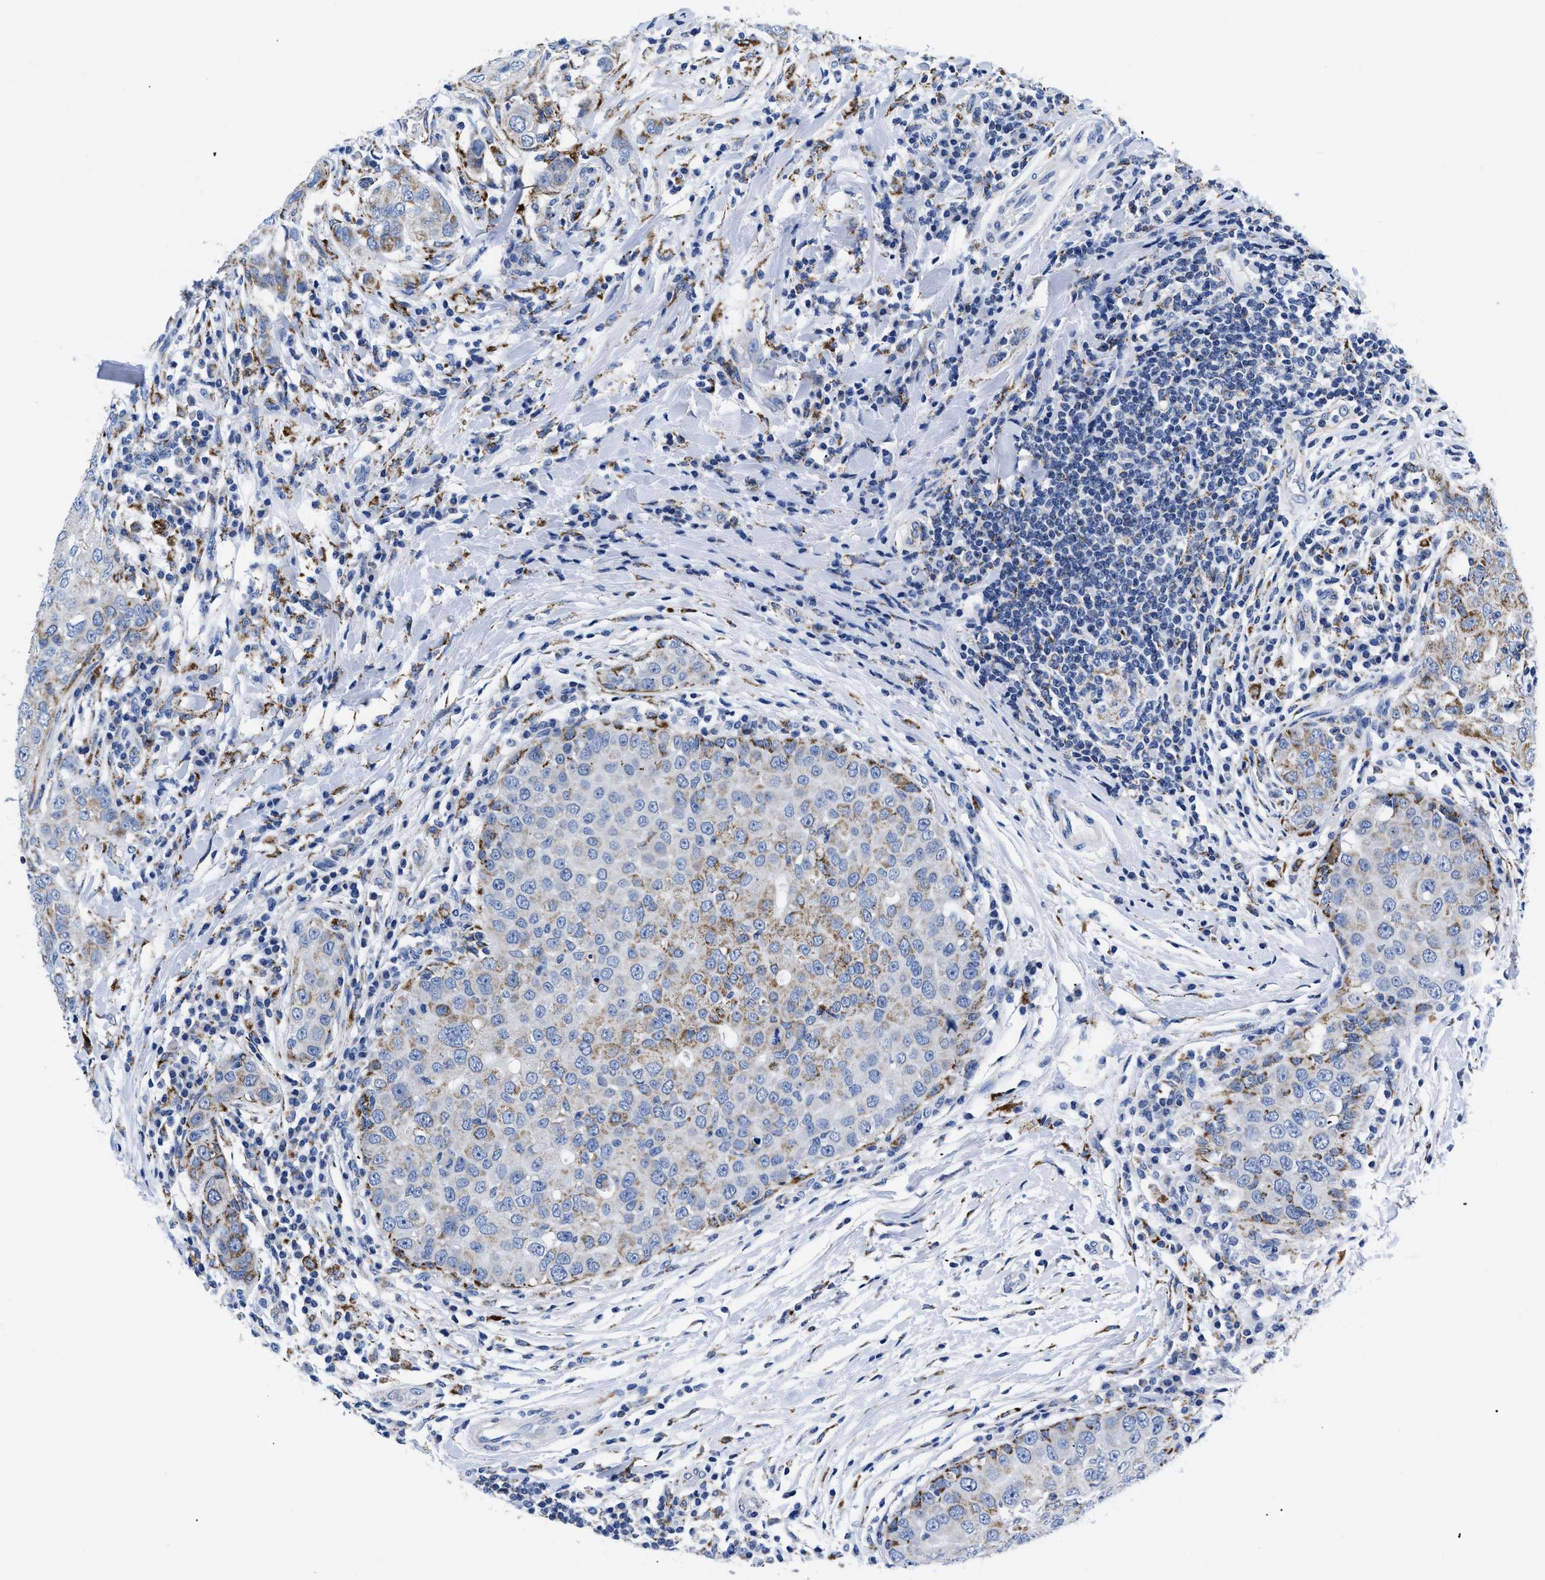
{"staining": {"intensity": "weak", "quantity": "<25%", "location": "cytoplasmic/membranous"}, "tissue": "breast cancer", "cell_type": "Tumor cells", "image_type": "cancer", "snomed": [{"axis": "morphology", "description": "Duct carcinoma"}, {"axis": "topography", "description": "Breast"}], "caption": "Immunohistochemistry photomicrograph of neoplastic tissue: human breast cancer stained with DAB reveals no significant protein positivity in tumor cells.", "gene": "GPR149", "patient": {"sex": "female", "age": 27}}